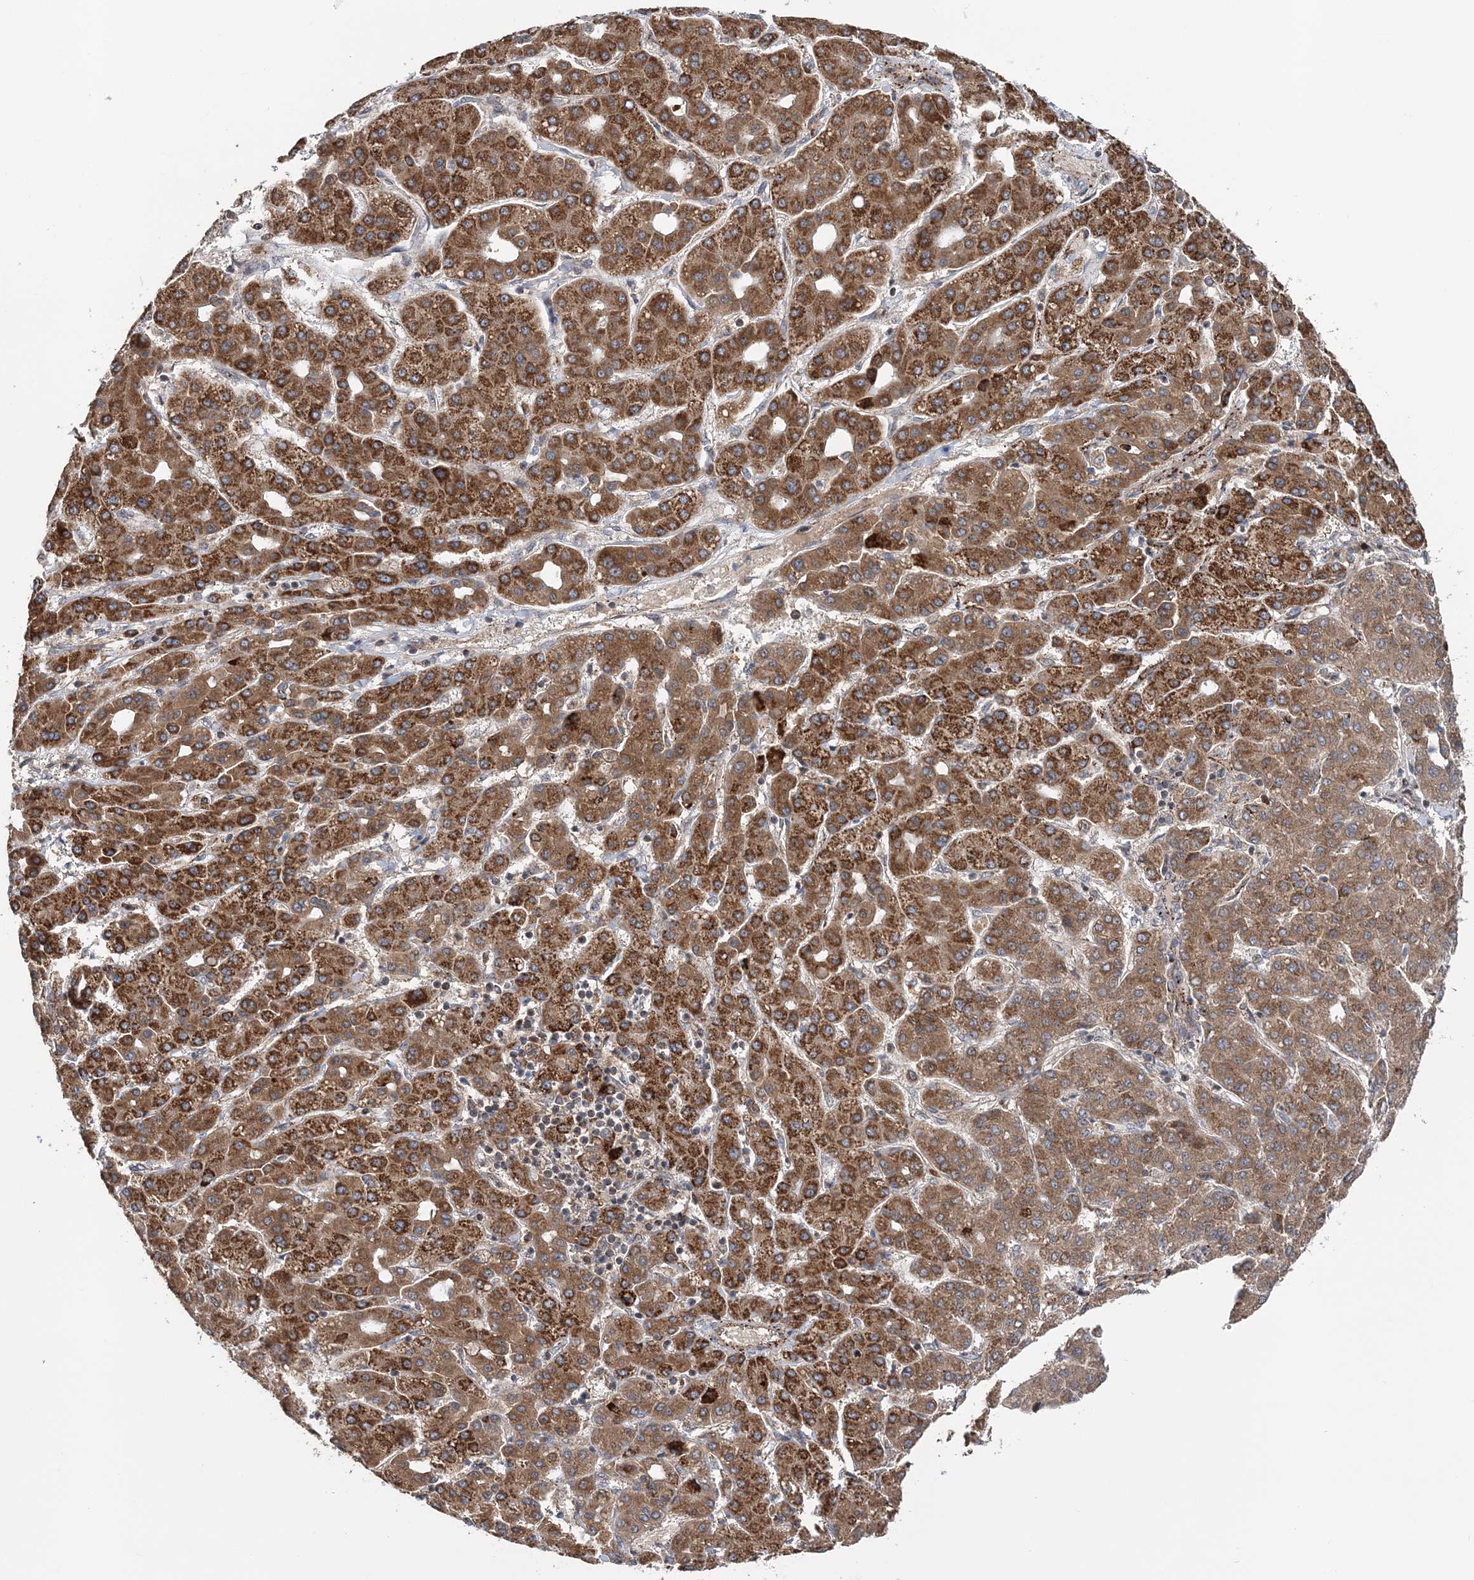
{"staining": {"intensity": "strong", "quantity": ">75%", "location": "cytoplasmic/membranous"}, "tissue": "liver cancer", "cell_type": "Tumor cells", "image_type": "cancer", "snomed": [{"axis": "morphology", "description": "Carcinoma, Hepatocellular, NOS"}, {"axis": "topography", "description": "Liver"}], "caption": "The image displays immunohistochemical staining of liver hepatocellular carcinoma. There is strong cytoplasmic/membranous positivity is present in approximately >75% of tumor cells. The protein is stained brown, and the nuclei are stained in blue (DAB (3,3'-diaminobenzidine) IHC with brightfield microscopy, high magnification).", "gene": "KIF4A", "patient": {"sex": "male", "age": 65}}